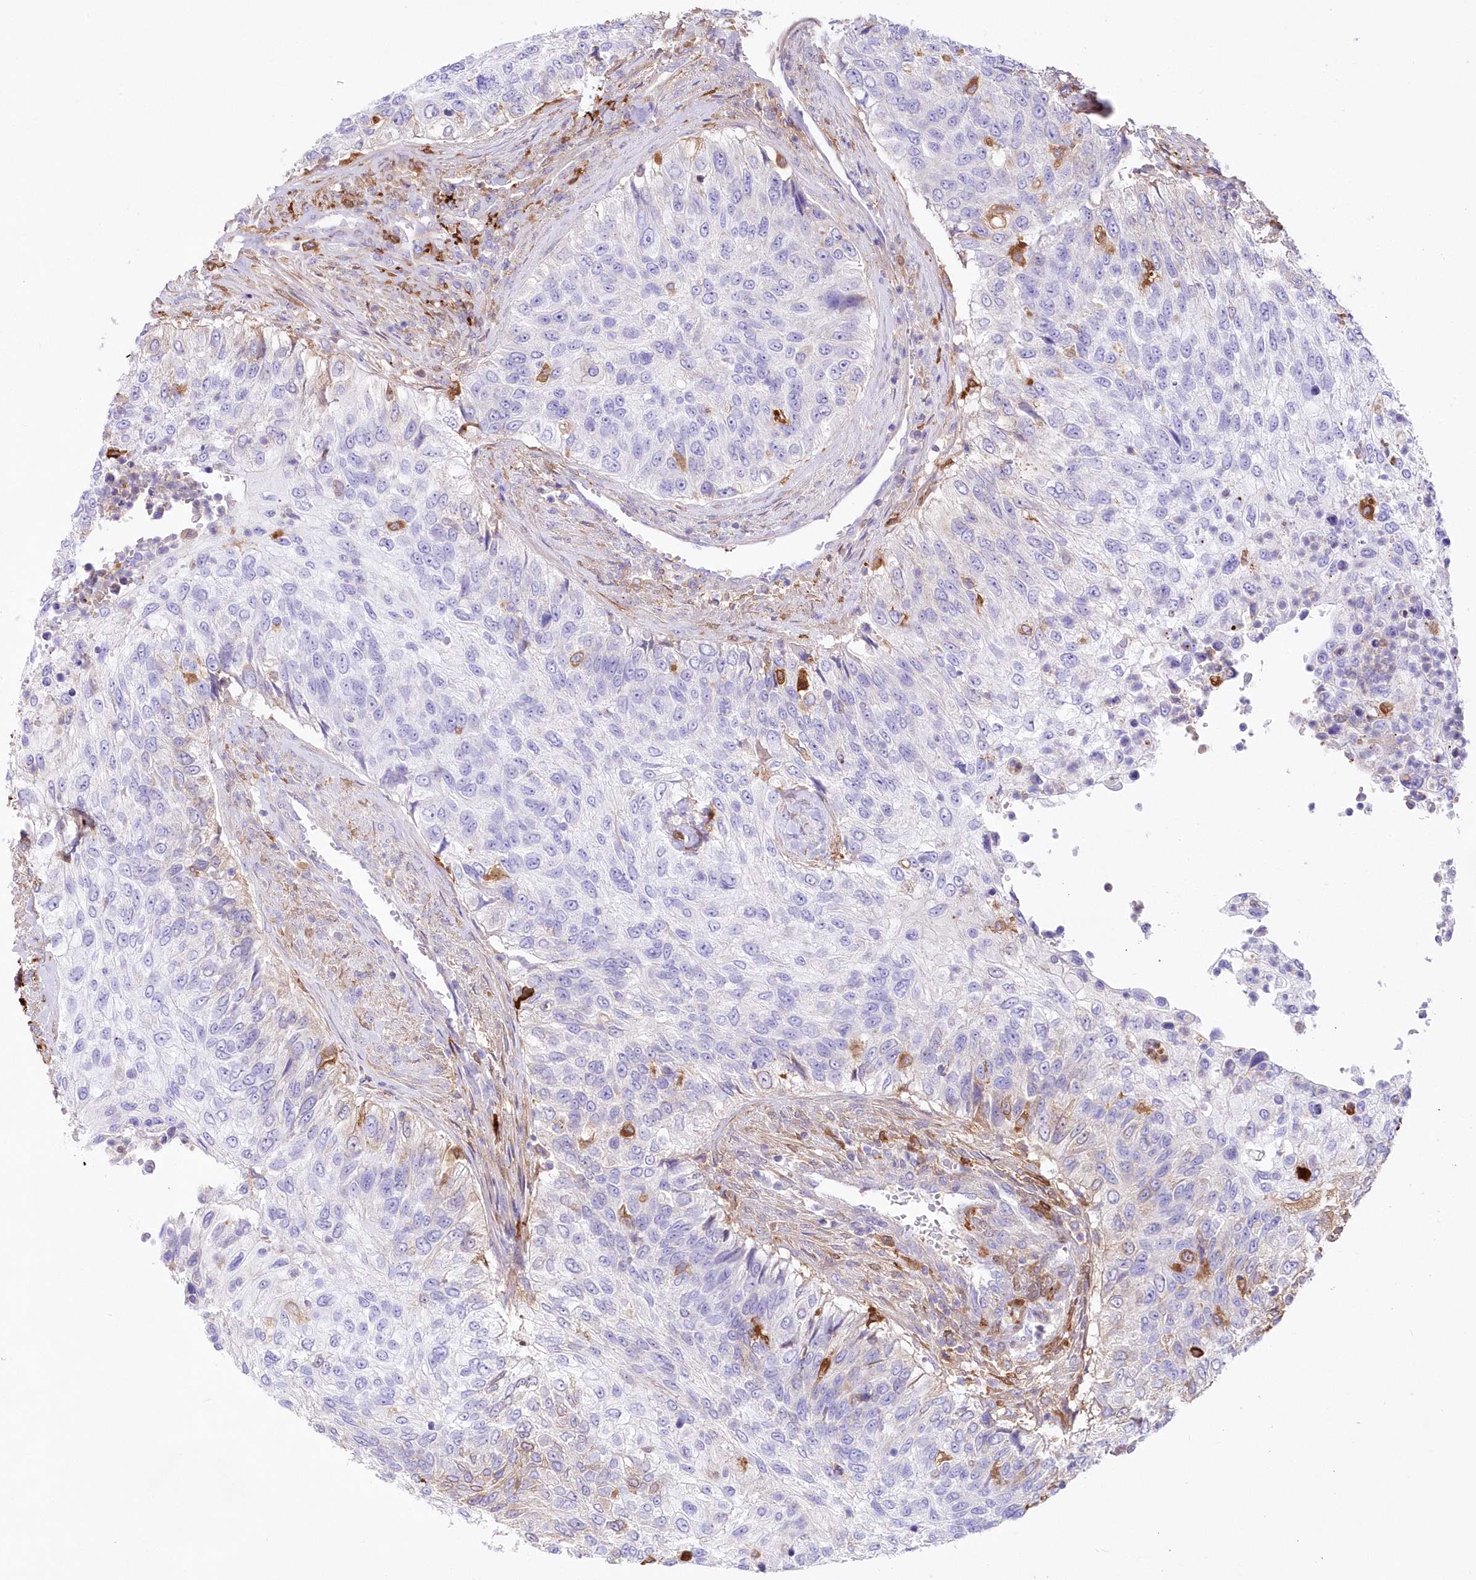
{"staining": {"intensity": "moderate", "quantity": "<25%", "location": "cytoplasmic/membranous"}, "tissue": "urothelial cancer", "cell_type": "Tumor cells", "image_type": "cancer", "snomed": [{"axis": "morphology", "description": "Urothelial carcinoma, High grade"}, {"axis": "topography", "description": "Urinary bladder"}], "caption": "DAB immunohistochemical staining of urothelial cancer demonstrates moderate cytoplasmic/membranous protein expression in about <25% of tumor cells.", "gene": "DNAJC19", "patient": {"sex": "female", "age": 60}}